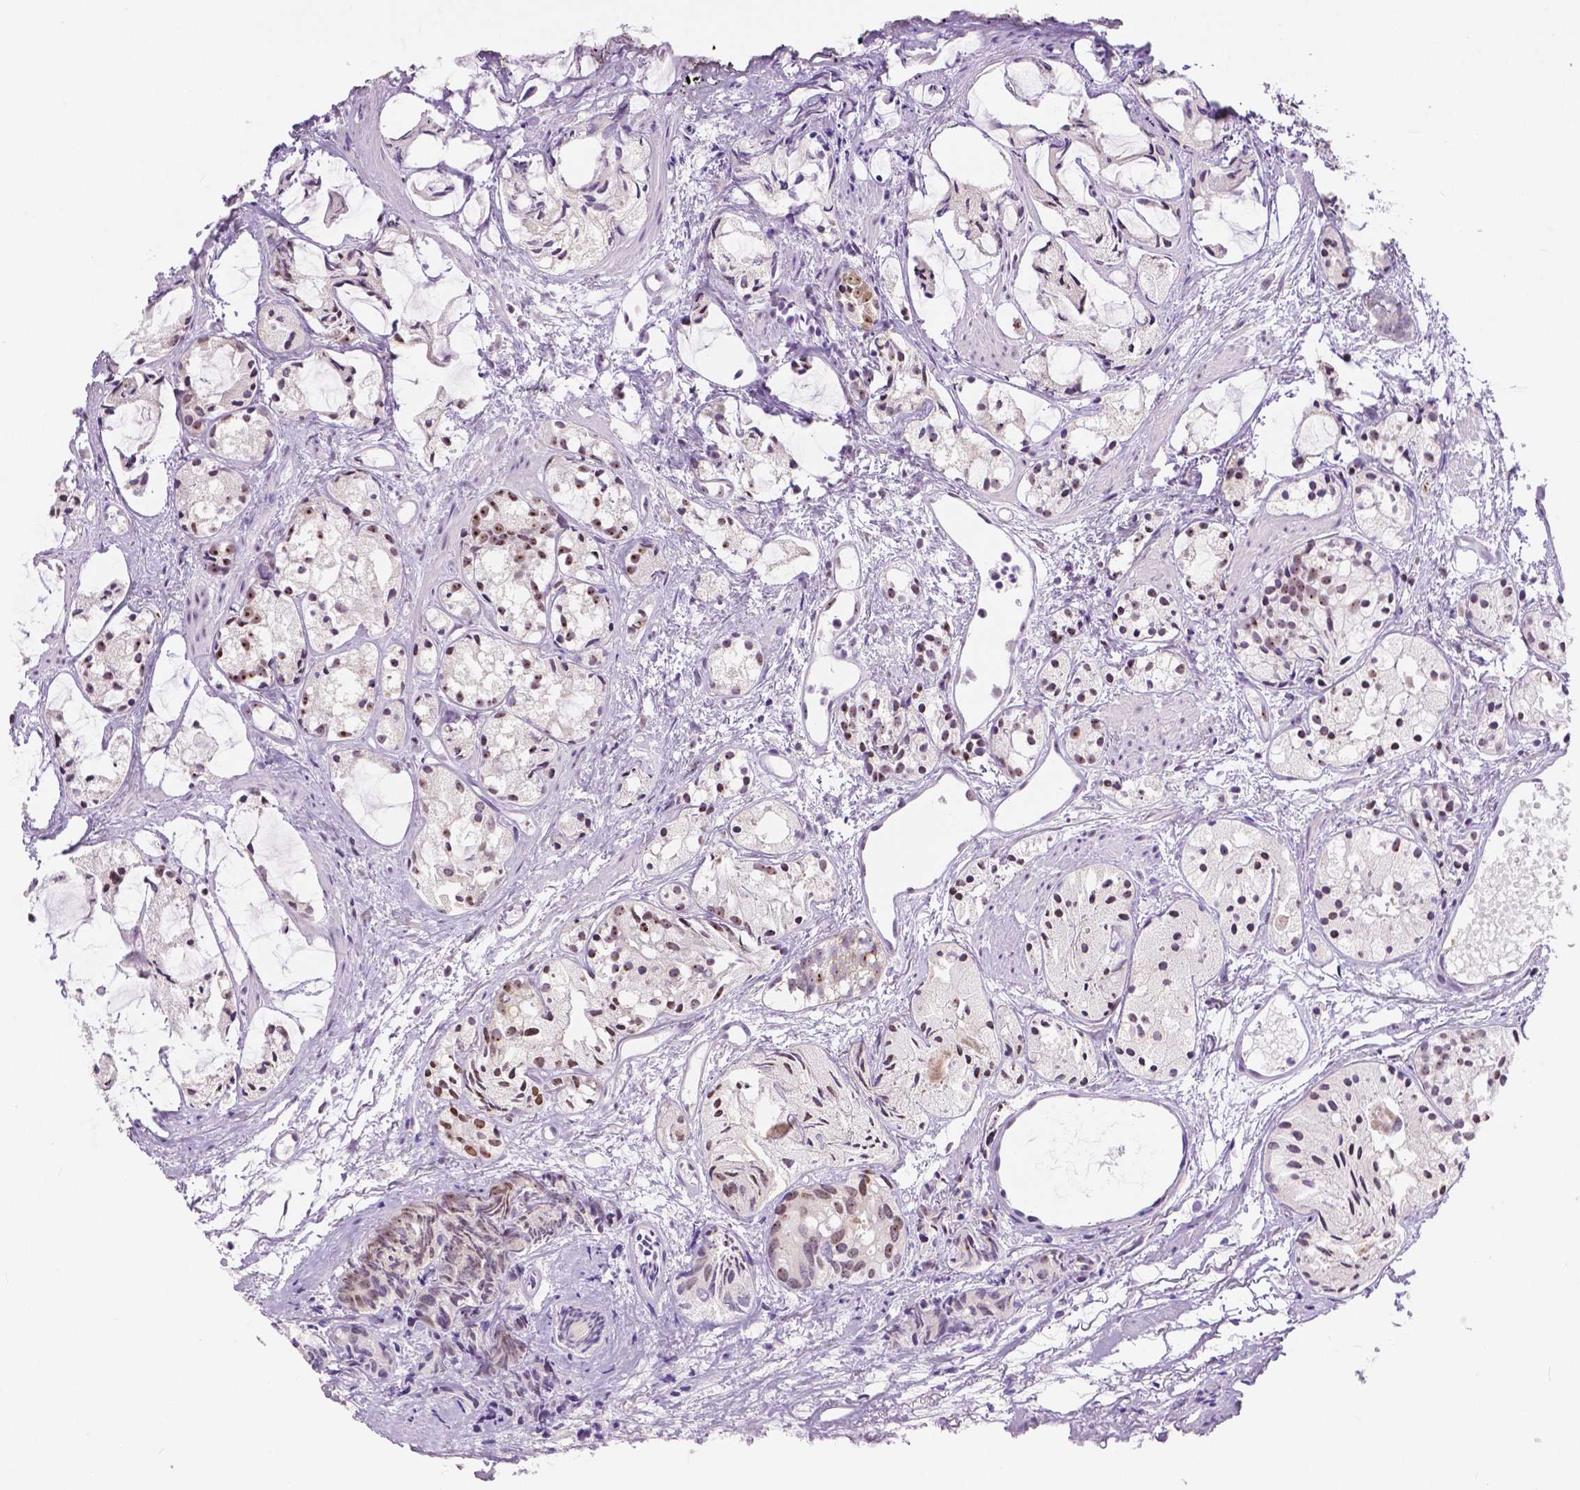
{"staining": {"intensity": "weak", "quantity": "<25%", "location": "nuclear"}, "tissue": "prostate cancer", "cell_type": "Tumor cells", "image_type": "cancer", "snomed": [{"axis": "morphology", "description": "Adenocarcinoma, High grade"}, {"axis": "topography", "description": "Prostate"}], "caption": "An IHC photomicrograph of high-grade adenocarcinoma (prostate) is shown. There is no staining in tumor cells of high-grade adenocarcinoma (prostate).", "gene": "NHP2", "patient": {"sex": "male", "age": 85}}